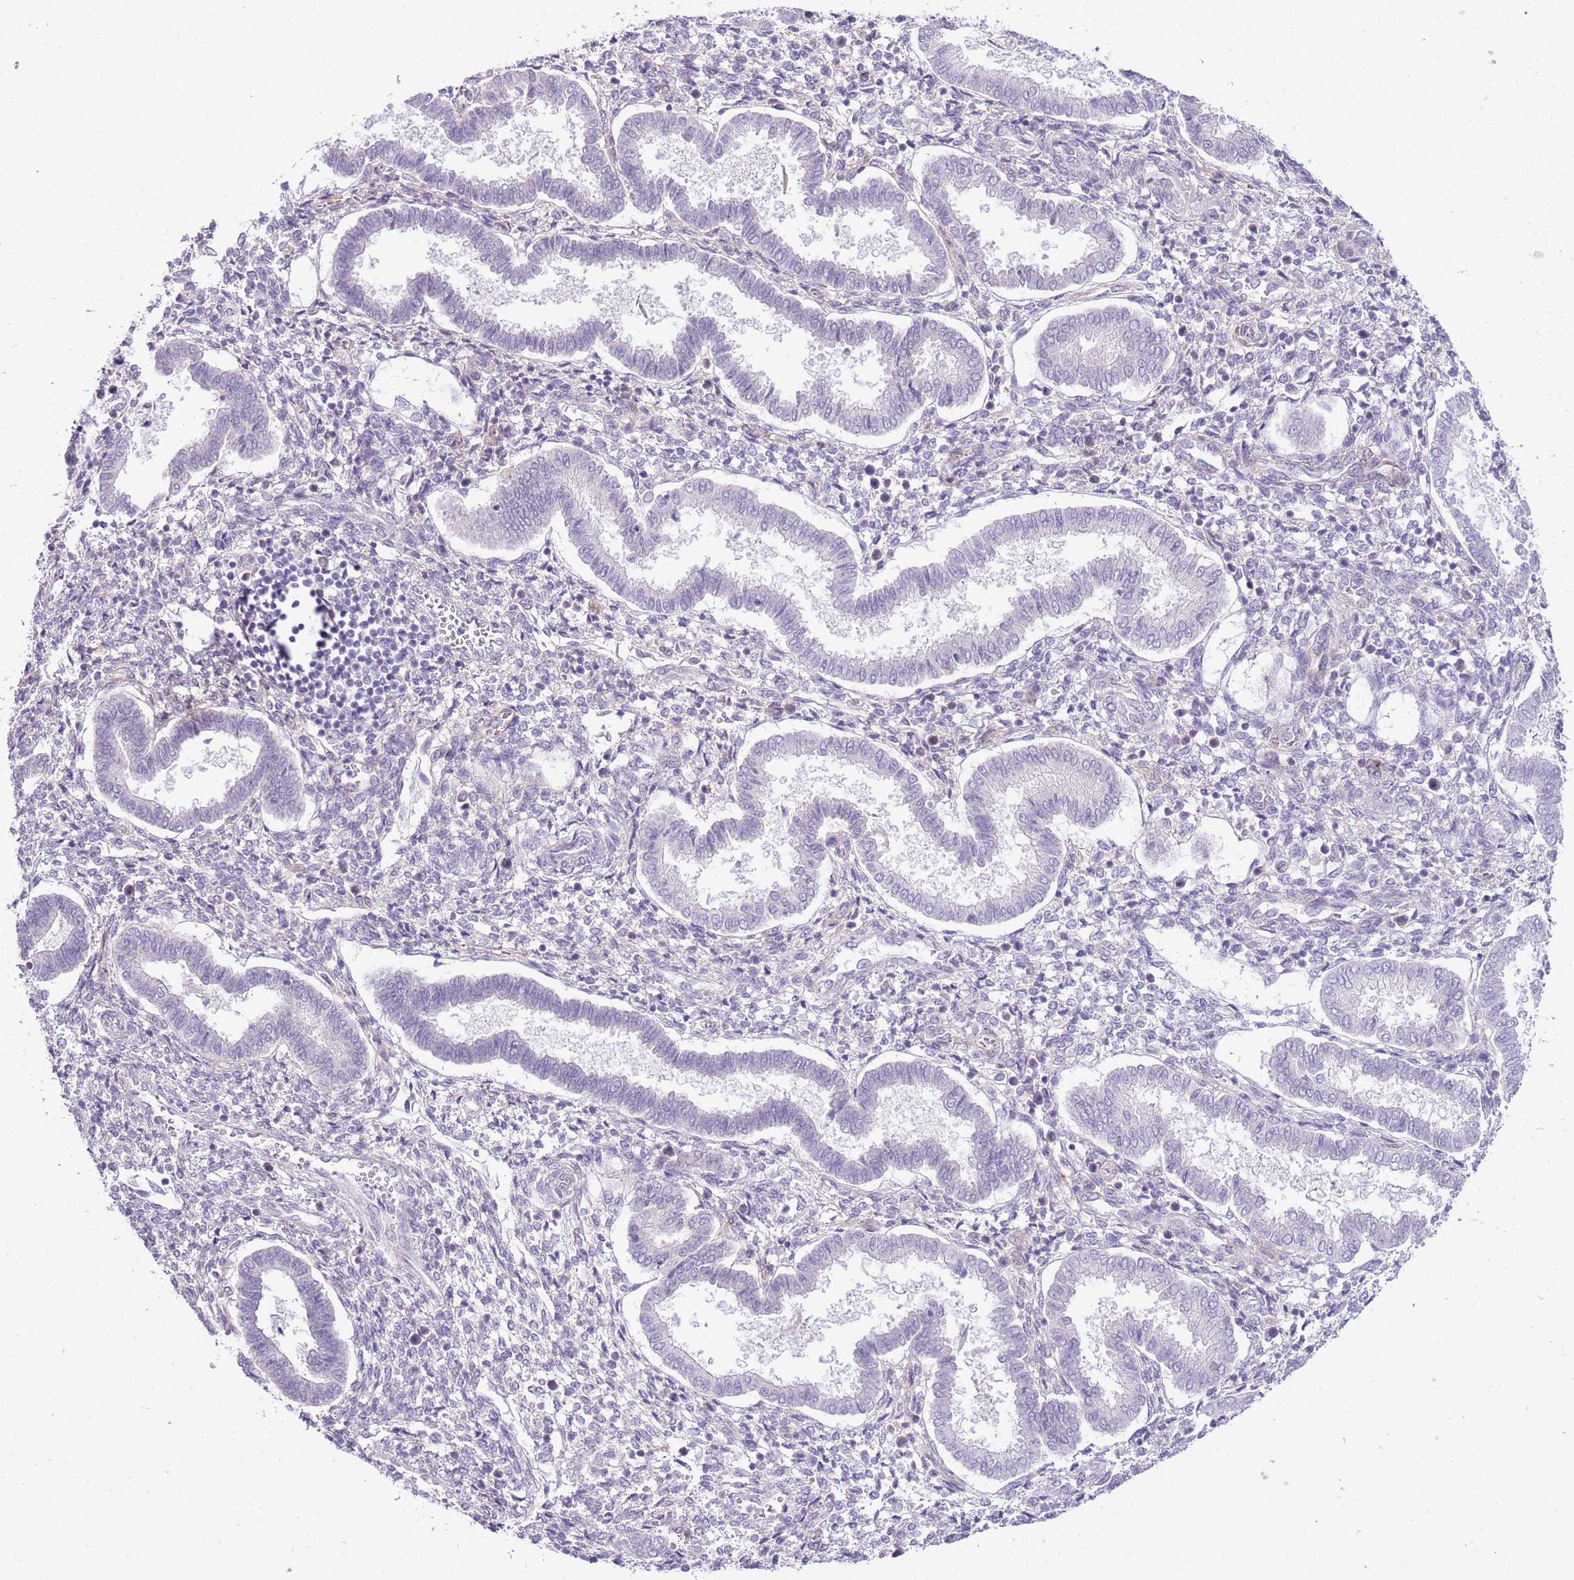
{"staining": {"intensity": "negative", "quantity": "none", "location": "none"}, "tissue": "endometrium", "cell_type": "Cells in endometrial stroma", "image_type": "normal", "snomed": [{"axis": "morphology", "description": "Normal tissue, NOS"}, {"axis": "topography", "description": "Endometrium"}], "caption": "Photomicrograph shows no significant protein staining in cells in endometrial stroma of benign endometrium. Nuclei are stained in blue.", "gene": "MIDN", "patient": {"sex": "female", "age": 24}}